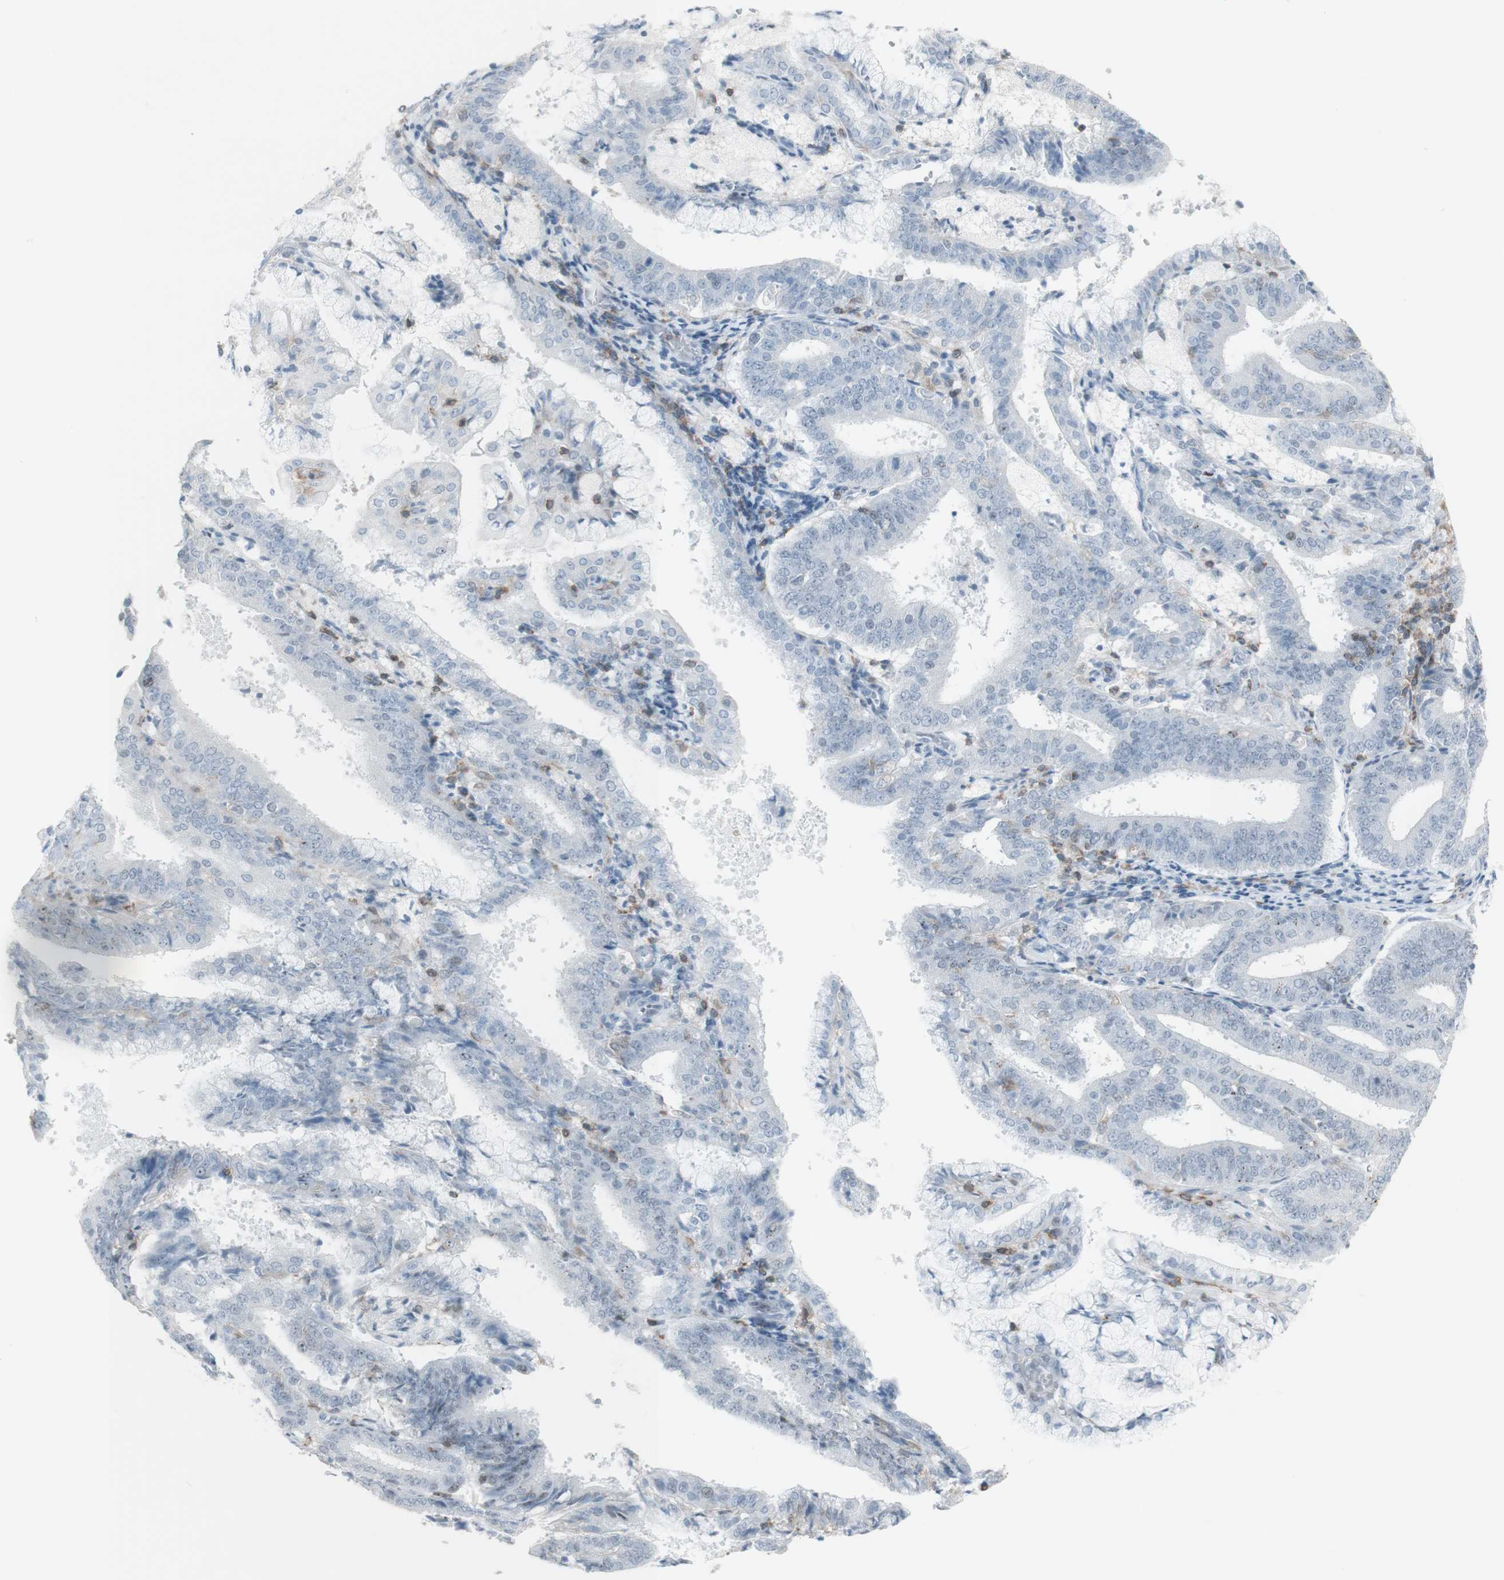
{"staining": {"intensity": "negative", "quantity": "none", "location": "none"}, "tissue": "endometrial cancer", "cell_type": "Tumor cells", "image_type": "cancer", "snomed": [{"axis": "morphology", "description": "Adenocarcinoma, NOS"}, {"axis": "topography", "description": "Endometrium"}], "caption": "Immunohistochemistry (IHC) image of neoplastic tissue: human endometrial adenocarcinoma stained with DAB demonstrates no significant protein expression in tumor cells.", "gene": "NRG1", "patient": {"sex": "female", "age": 63}}